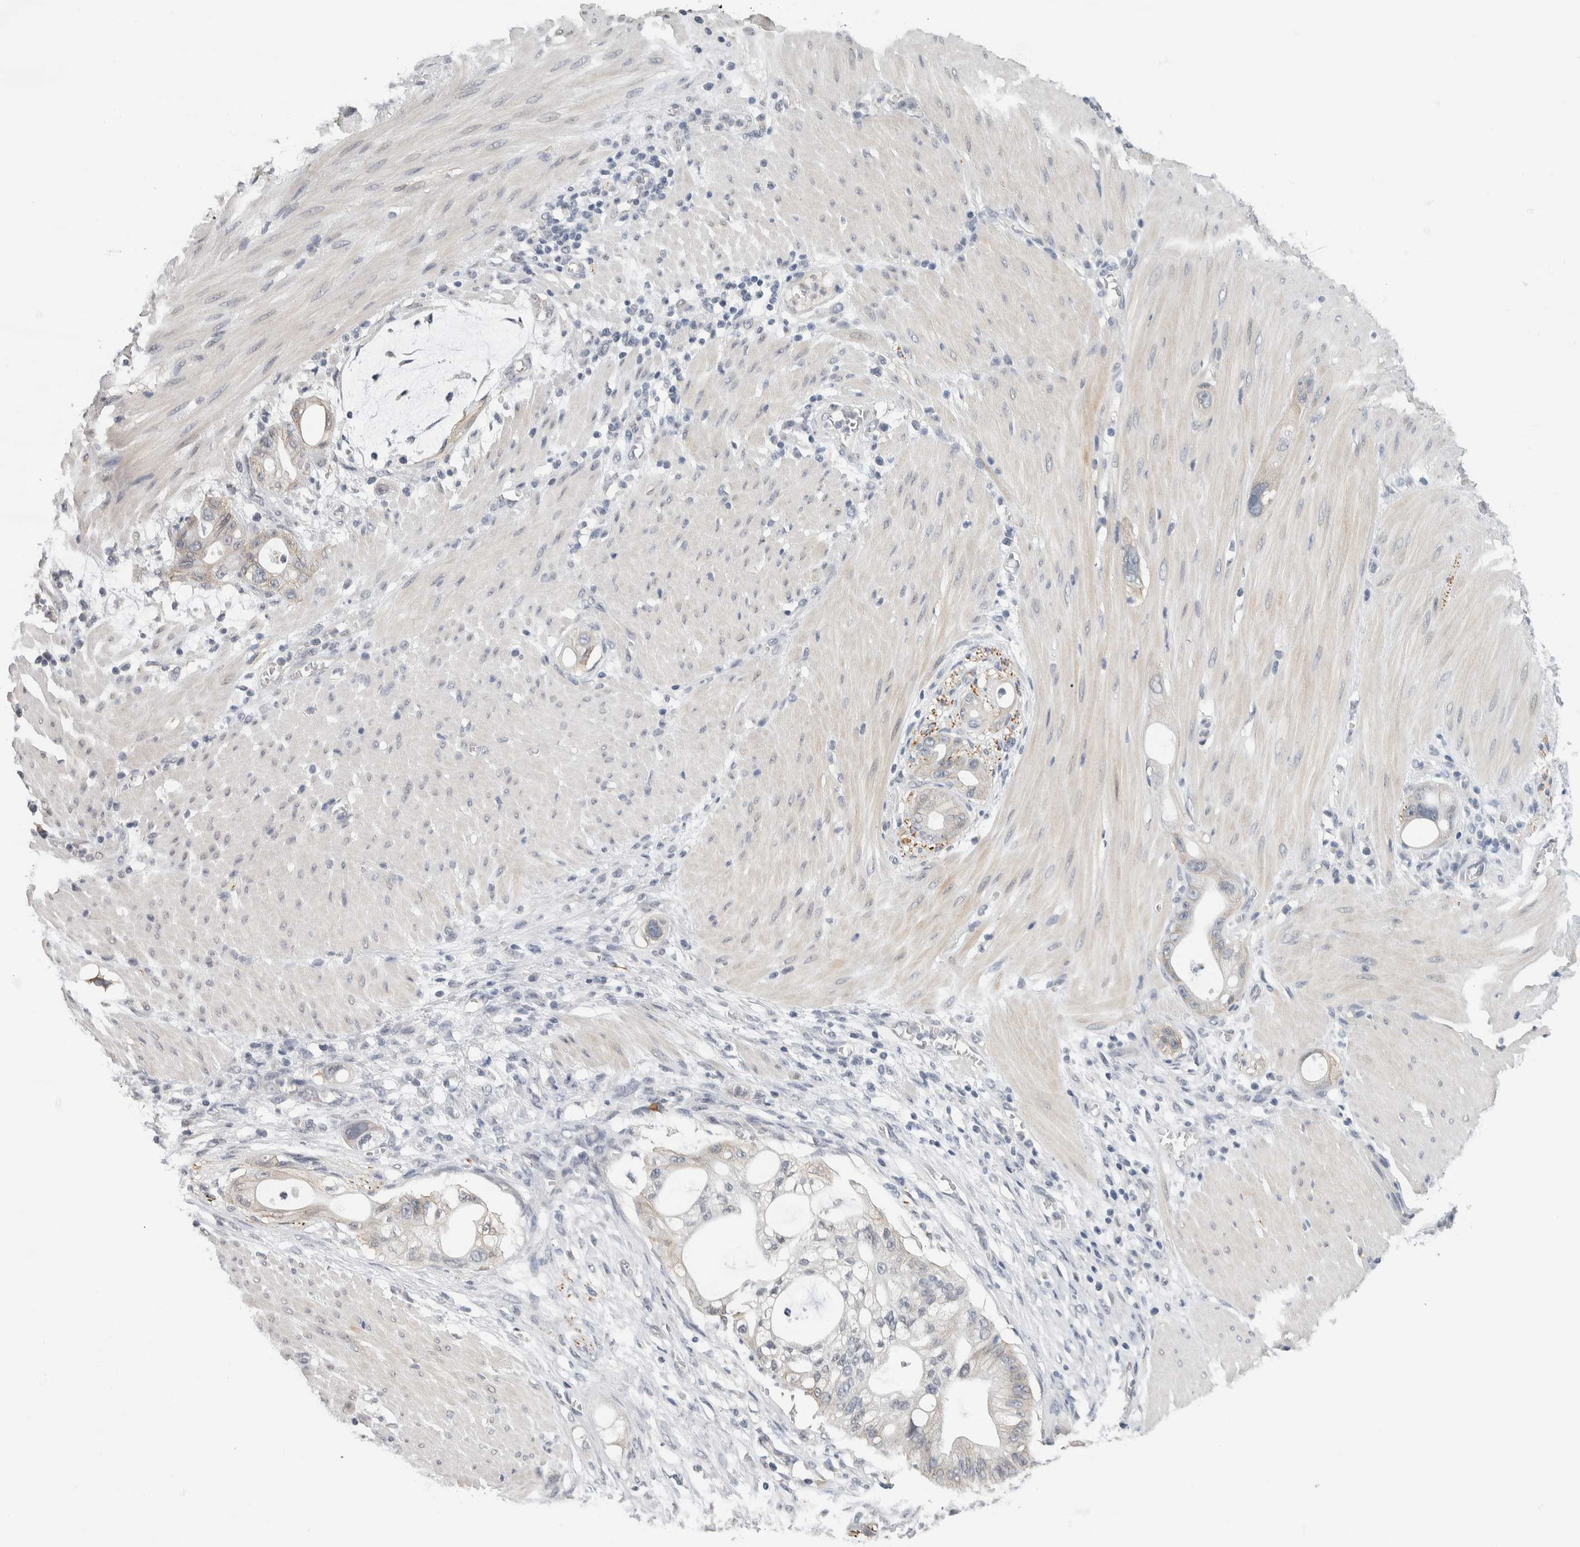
{"staining": {"intensity": "weak", "quantity": "<25%", "location": "cytoplasmic/membranous"}, "tissue": "stomach cancer", "cell_type": "Tumor cells", "image_type": "cancer", "snomed": [{"axis": "morphology", "description": "Adenocarcinoma, NOS"}, {"axis": "topography", "description": "Stomach"}, {"axis": "topography", "description": "Stomach, lower"}], "caption": "Stomach adenocarcinoma was stained to show a protein in brown. There is no significant staining in tumor cells.", "gene": "NEFM", "patient": {"sex": "female", "age": 48}}